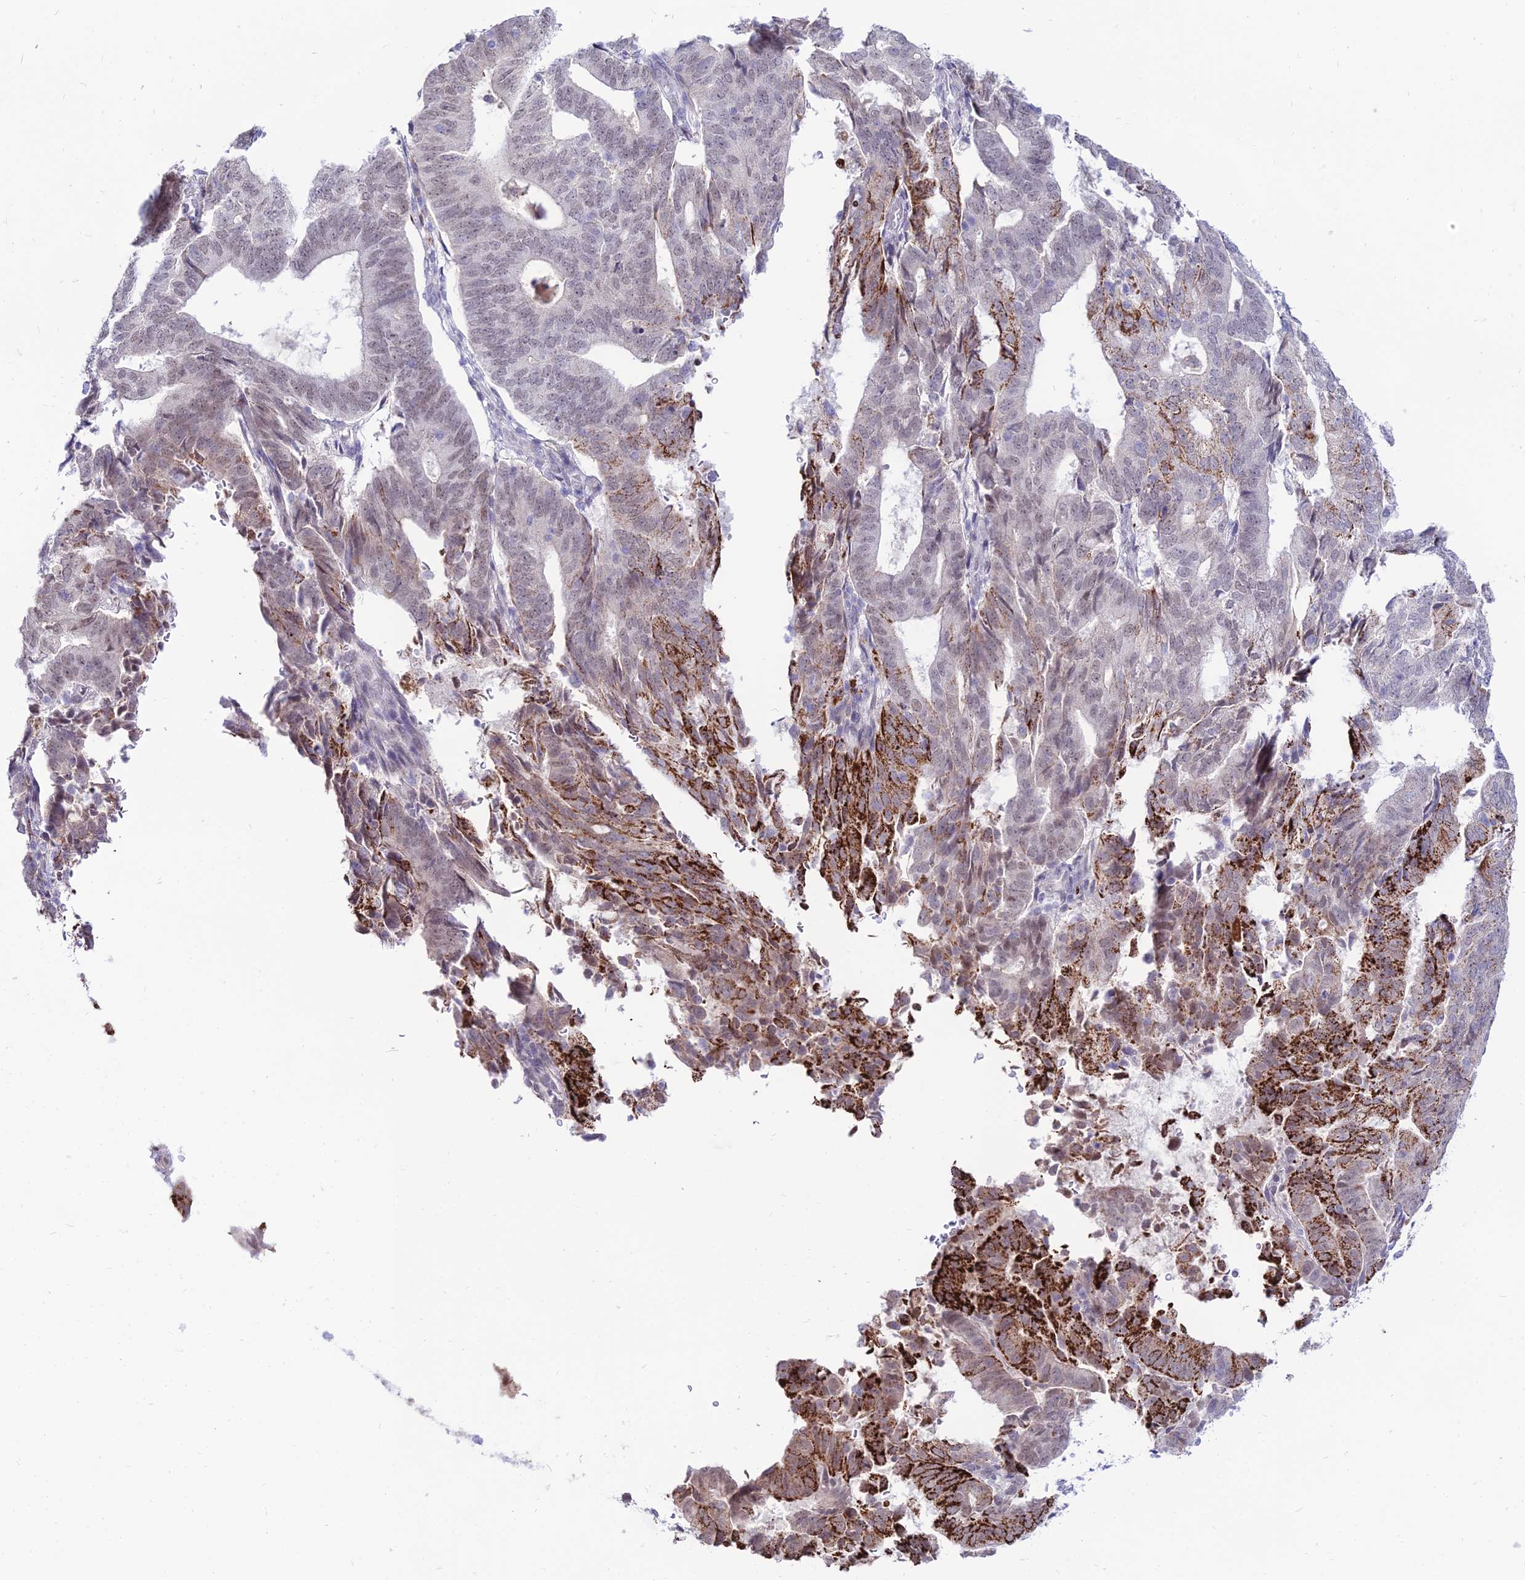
{"staining": {"intensity": "strong", "quantity": "25%-75%", "location": "cytoplasmic/membranous,nuclear"}, "tissue": "endometrial cancer", "cell_type": "Tumor cells", "image_type": "cancer", "snomed": [{"axis": "morphology", "description": "Adenocarcinoma, NOS"}, {"axis": "topography", "description": "Endometrium"}], "caption": "Endometrial cancer (adenocarcinoma) tissue displays strong cytoplasmic/membranous and nuclear staining in approximately 25%-75% of tumor cells", "gene": "C6orf163", "patient": {"sex": "female", "age": 70}}